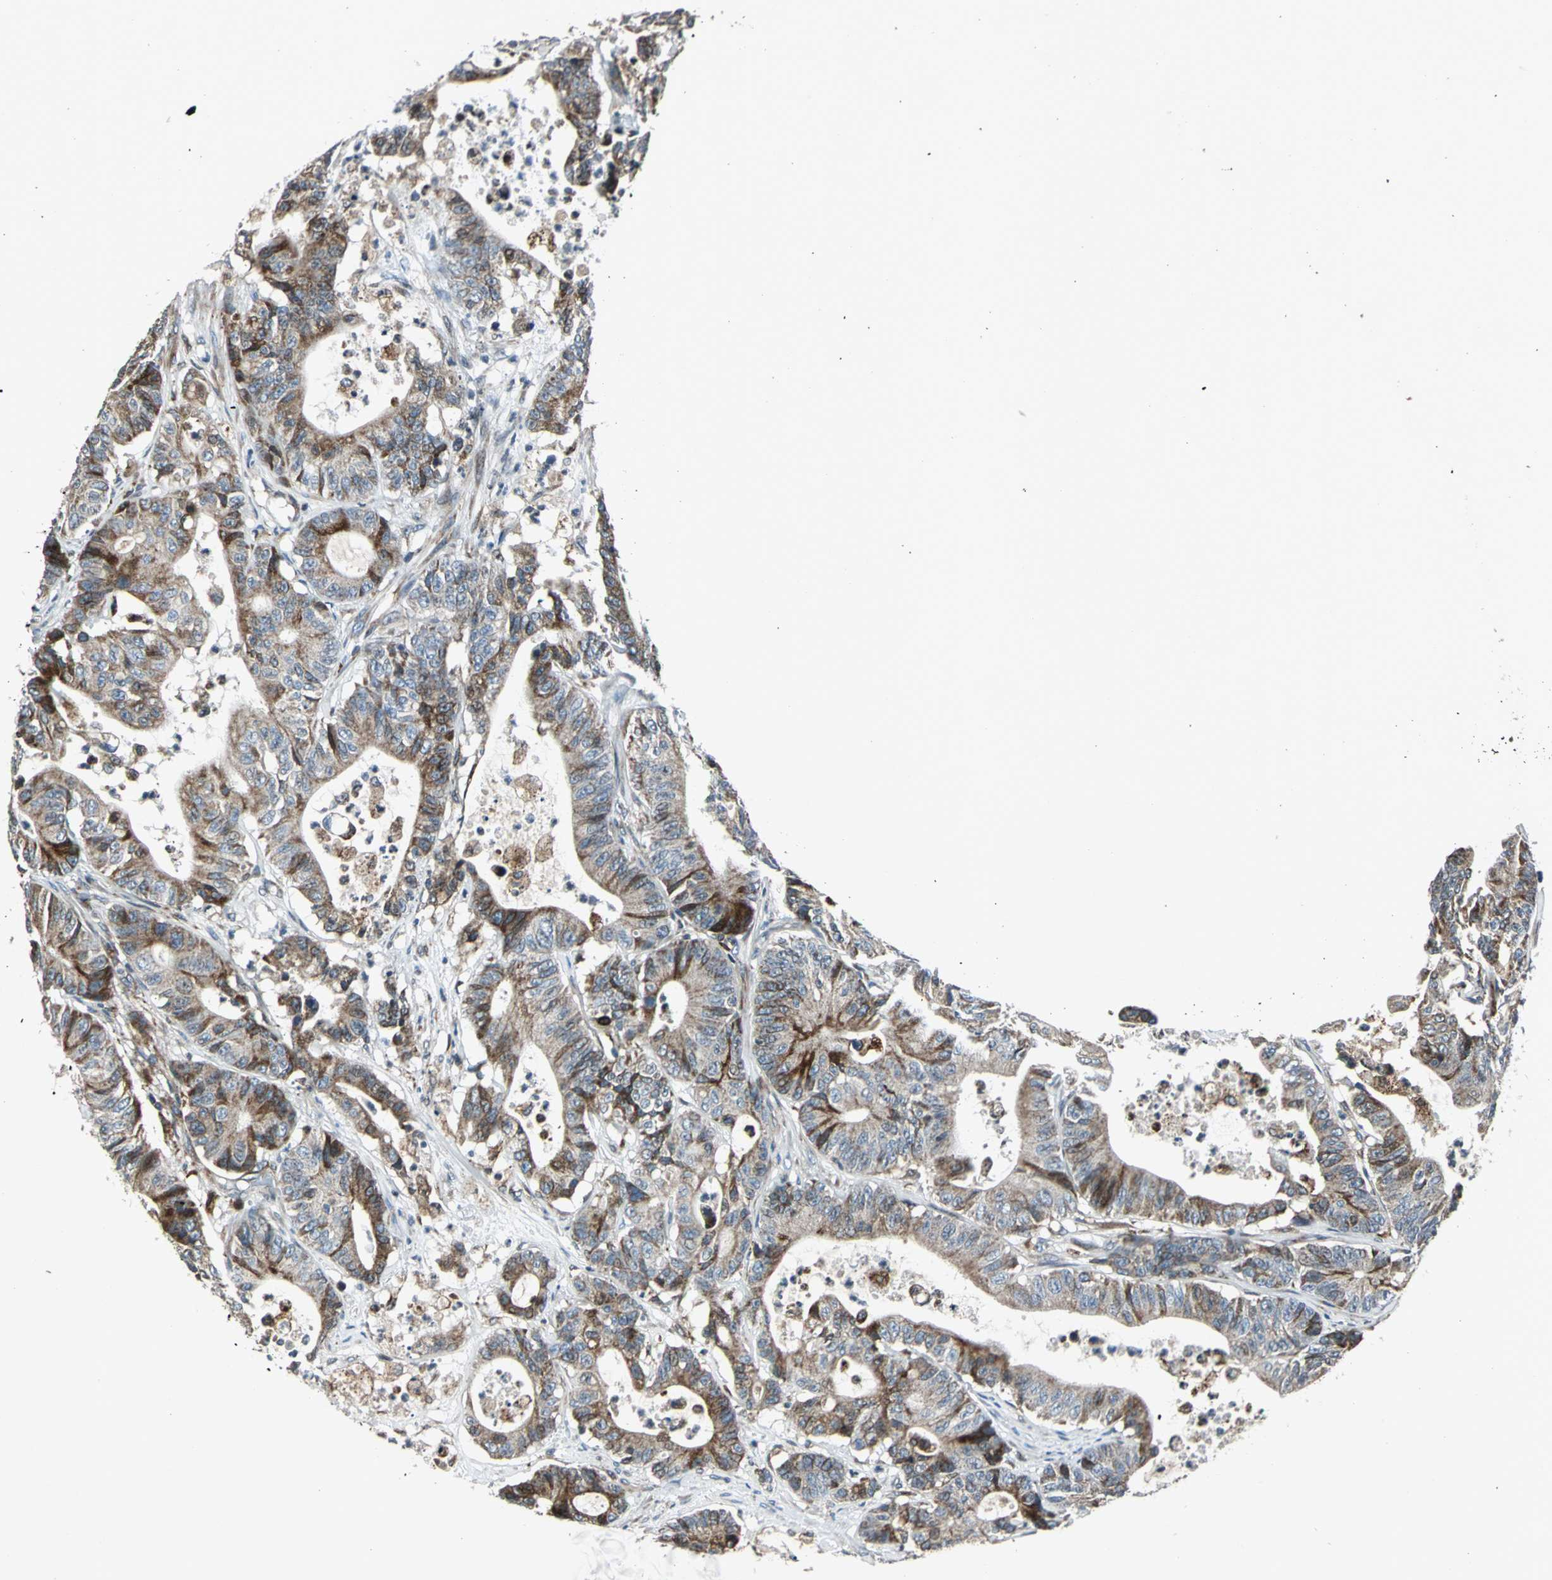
{"staining": {"intensity": "moderate", "quantity": "25%-75%", "location": "cytoplasmic/membranous"}, "tissue": "colorectal cancer", "cell_type": "Tumor cells", "image_type": "cancer", "snomed": [{"axis": "morphology", "description": "Adenocarcinoma, NOS"}, {"axis": "topography", "description": "Colon"}], "caption": "Protein staining of colorectal cancer (adenocarcinoma) tissue exhibits moderate cytoplasmic/membranous staining in about 25%-75% of tumor cells.", "gene": "HTATIP2", "patient": {"sex": "female", "age": 84}}